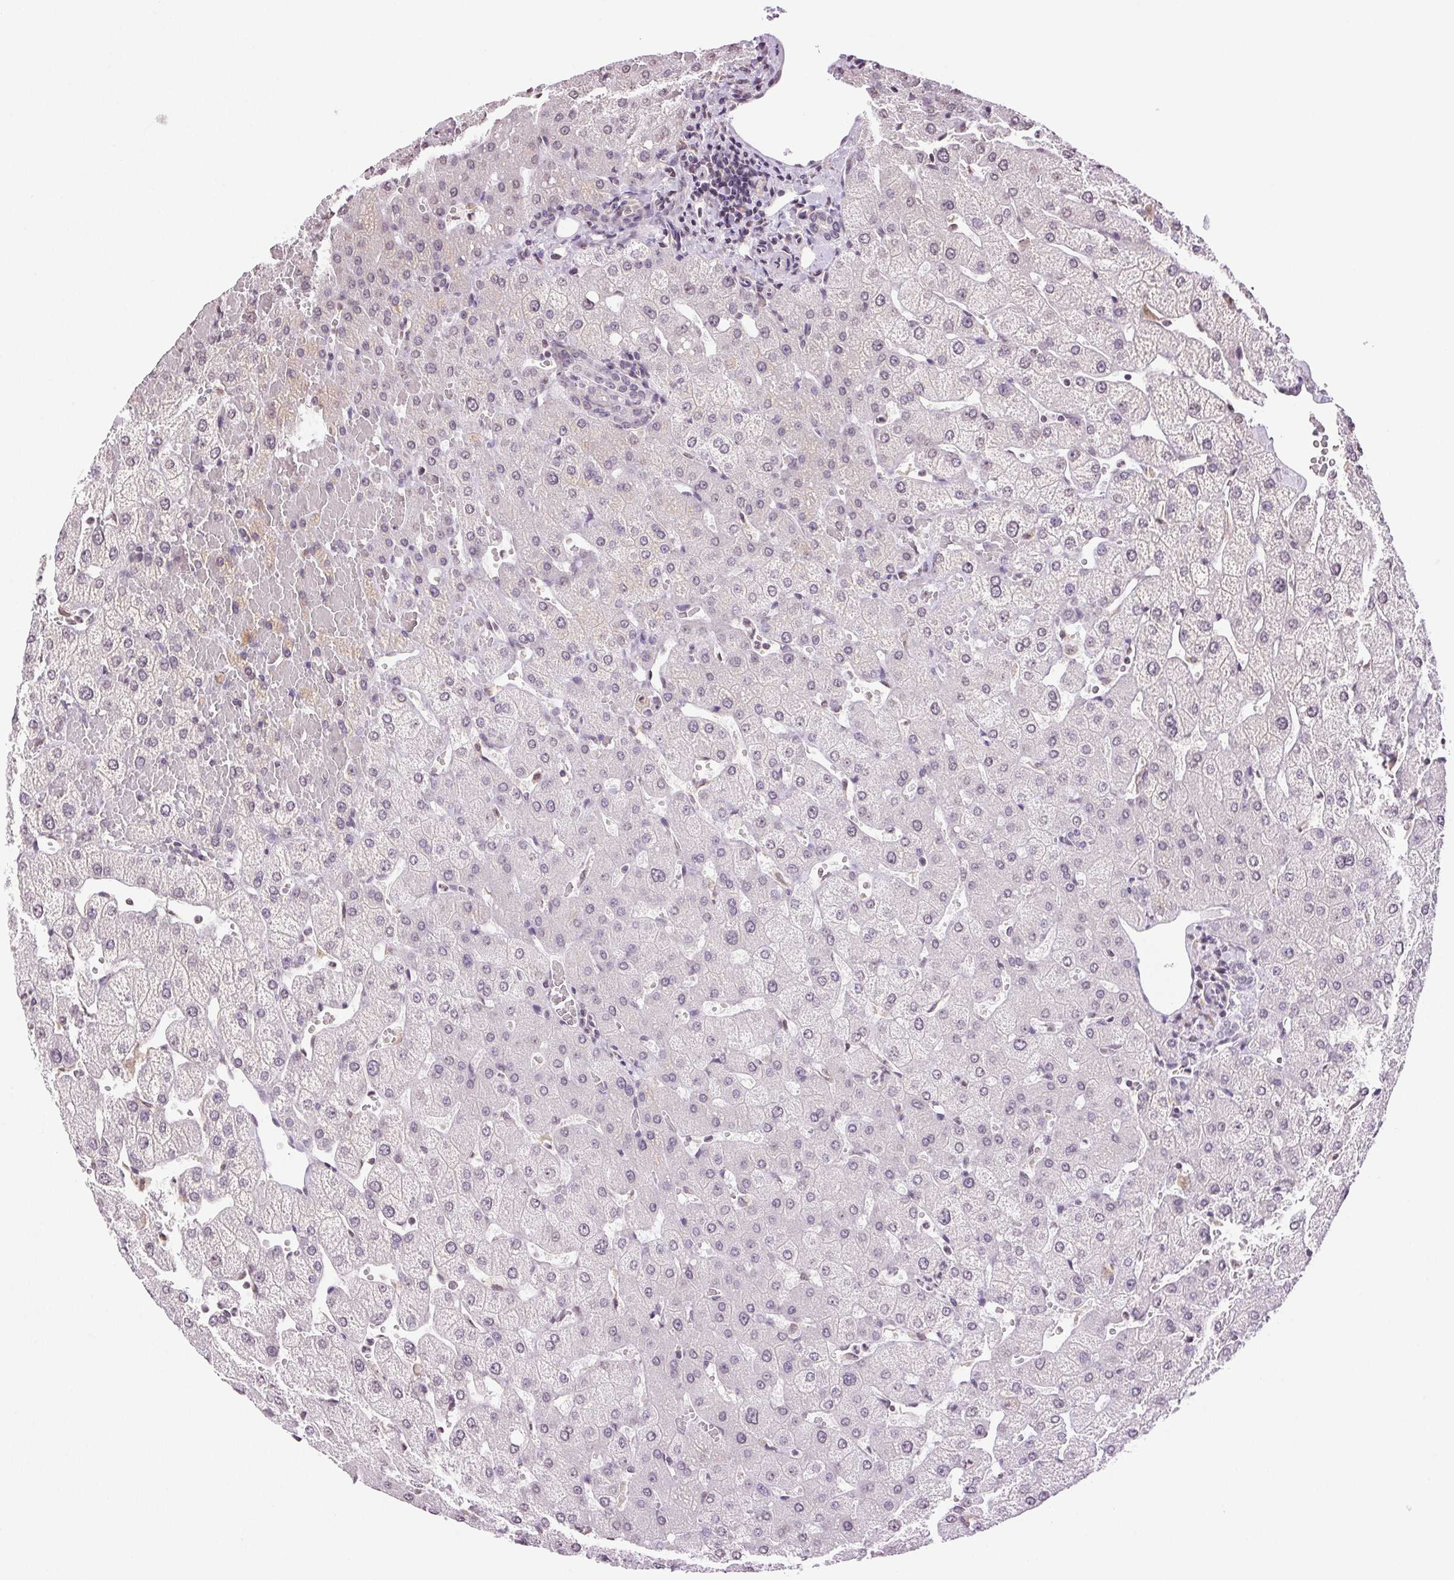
{"staining": {"intensity": "negative", "quantity": "none", "location": "none"}, "tissue": "liver", "cell_type": "Cholangiocytes", "image_type": "normal", "snomed": [{"axis": "morphology", "description": "Normal tissue, NOS"}, {"axis": "topography", "description": "Liver"}], "caption": "Unremarkable liver was stained to show a protein in brown. There is no significant positivity in cholangiocytes.", "gene": "TNNT3", "patient": {"sex": "female", "age": 54}}